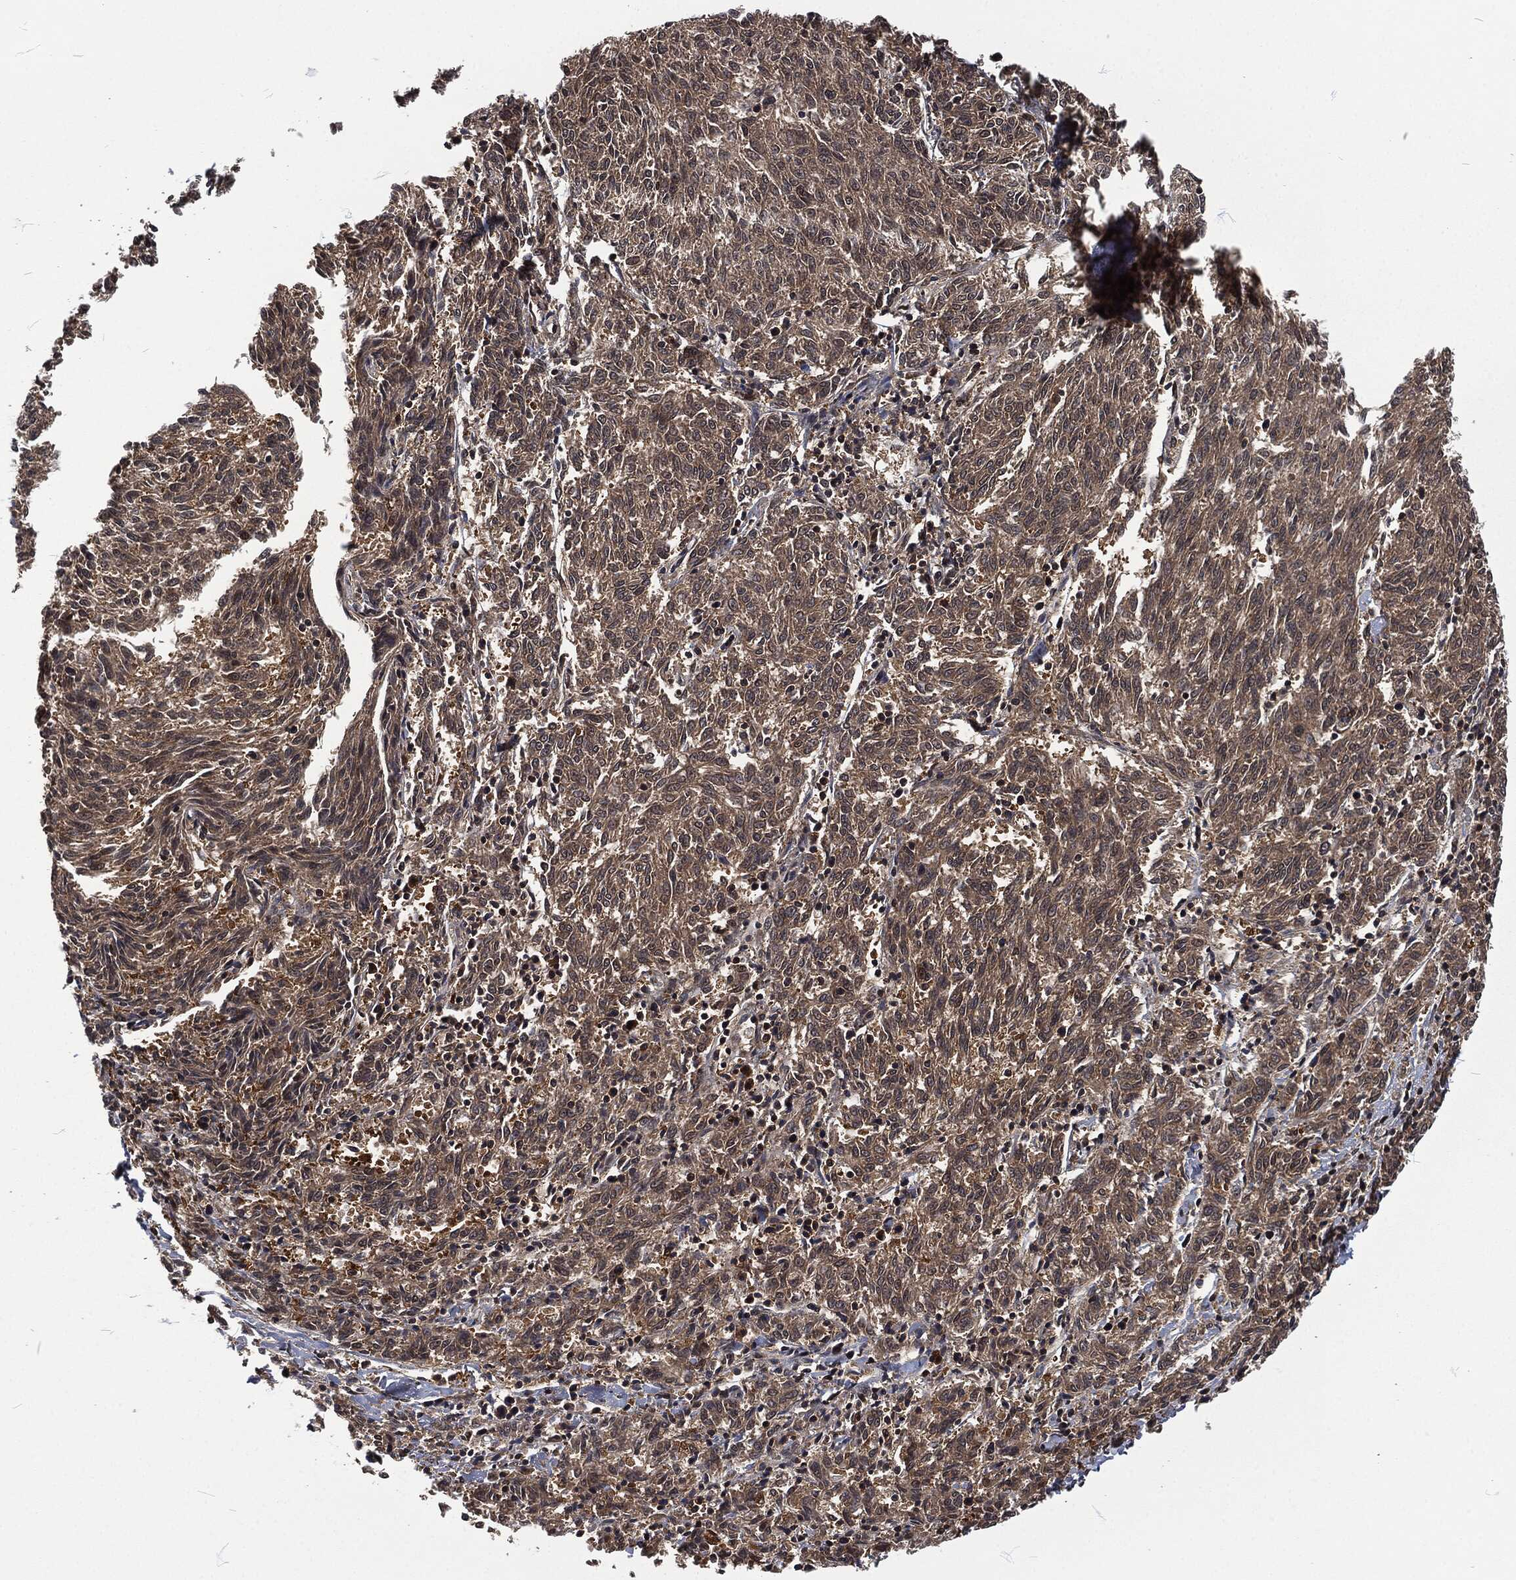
{"staining": {"intensity": "strong", "quantity": "25%-75%", "location": "nuclear"}, "tissue": "melanoma", "cell_type": "Tumor cells", "image_type": "cancer", "snomed": [{"axis": "morphology", "description": "Malignant melanoma, NOS"}, {"axis": "topography", "description": "Skin"}], "caption": "A brown stain labels strong nuclear expression of a protein in melanoma tumor cells.", "gene": "DCPS", "patient": {"sex": "female", "age": 72}}